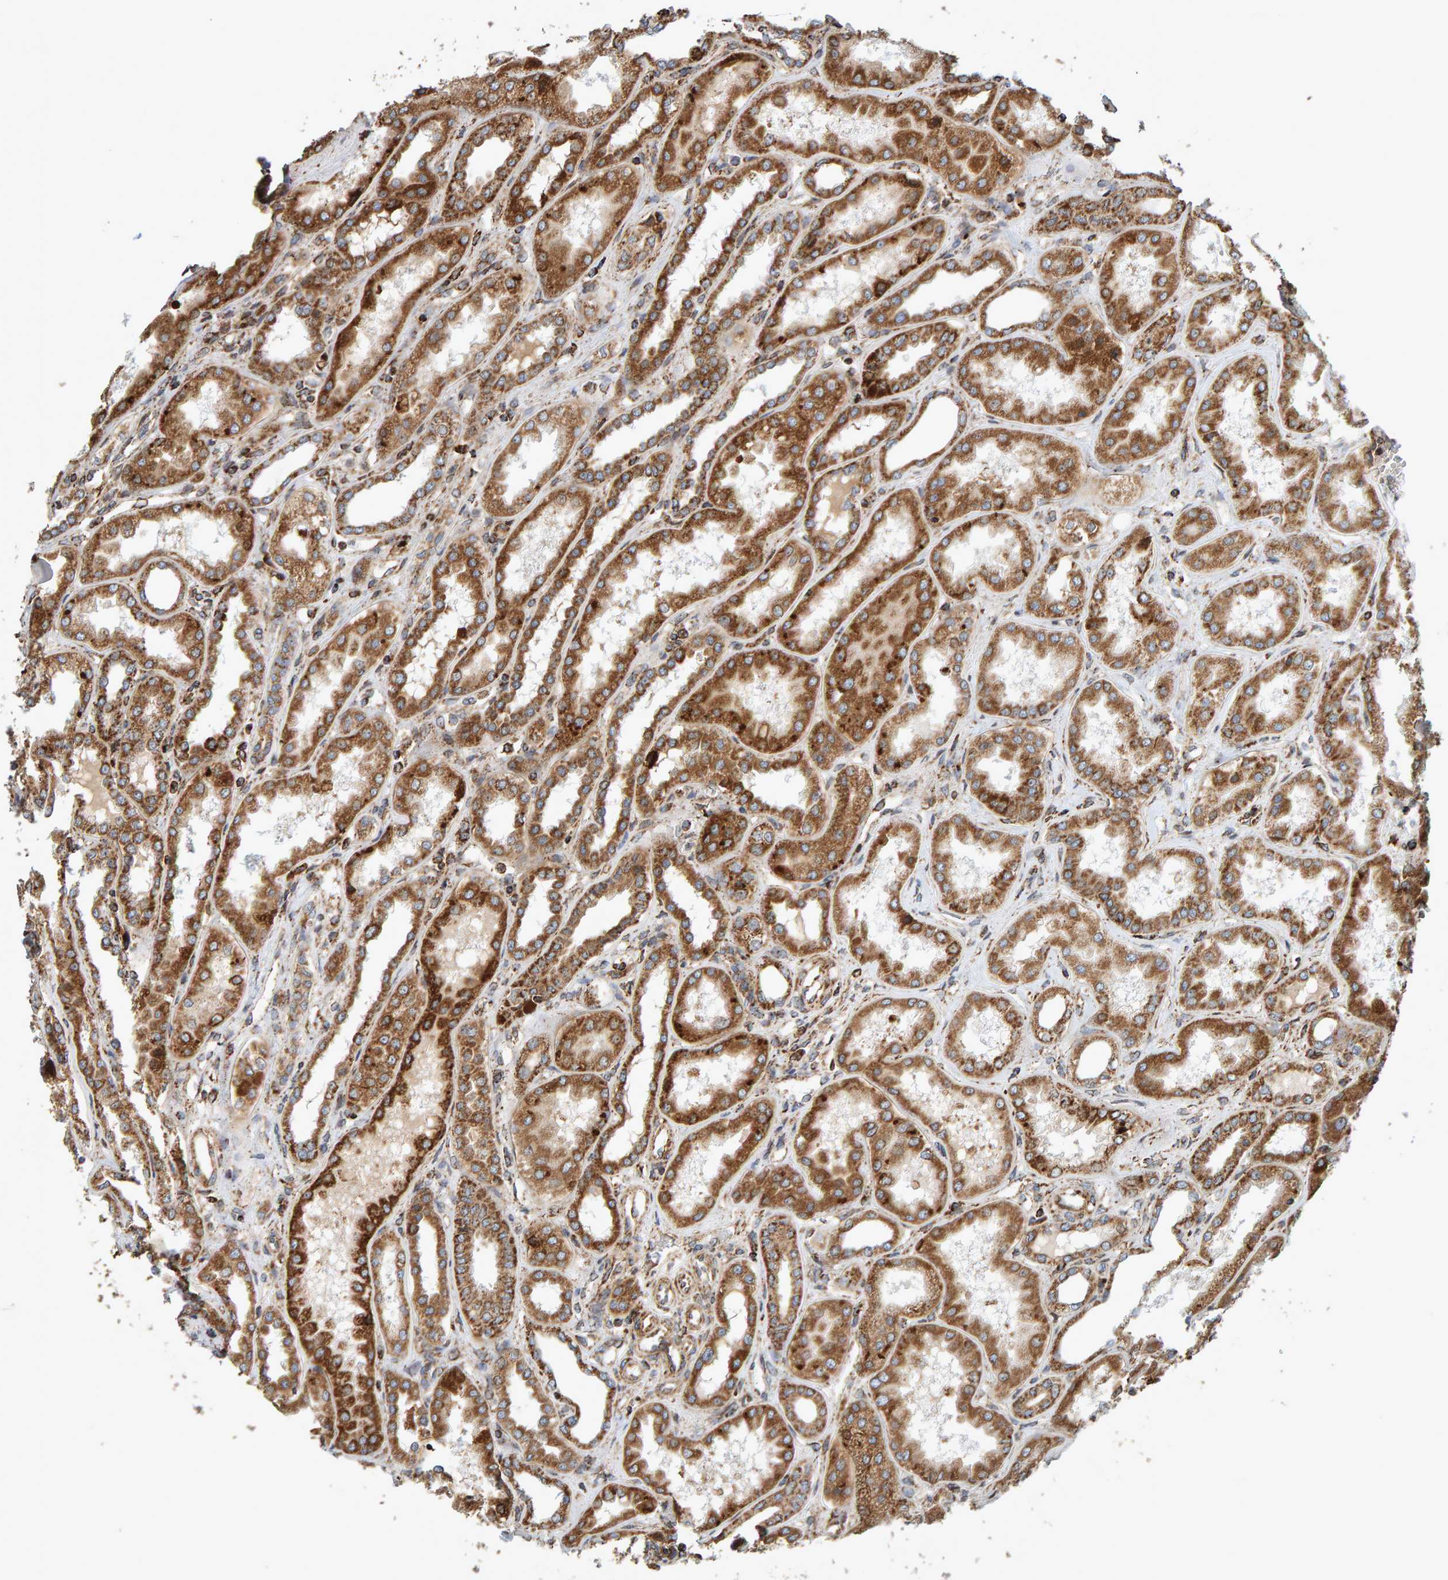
{"staining": {"intensity": "moderate", "quantity": "25%-75%", "location": "cytoplasmic/membranous"}, "tissue": "kidney", "cell_type": "Cells in glomeruli", "image_type": "normal", "snomed": [{"axis": "morphology", "description": "Normal tissue, NOS"}, {"axis": "topography", "description": "Kidney"}], "caption": "Immunohistochemistry (IHC) histopathology image of benign kidney stained for a protein (brown), which exhibits medium levels of moderate cytoplasmic/membranous positivity in about 25%-75% of cells in glomeruli.", "gene": "MRPL45", "patient": {"sex": "female", "age": 56}}